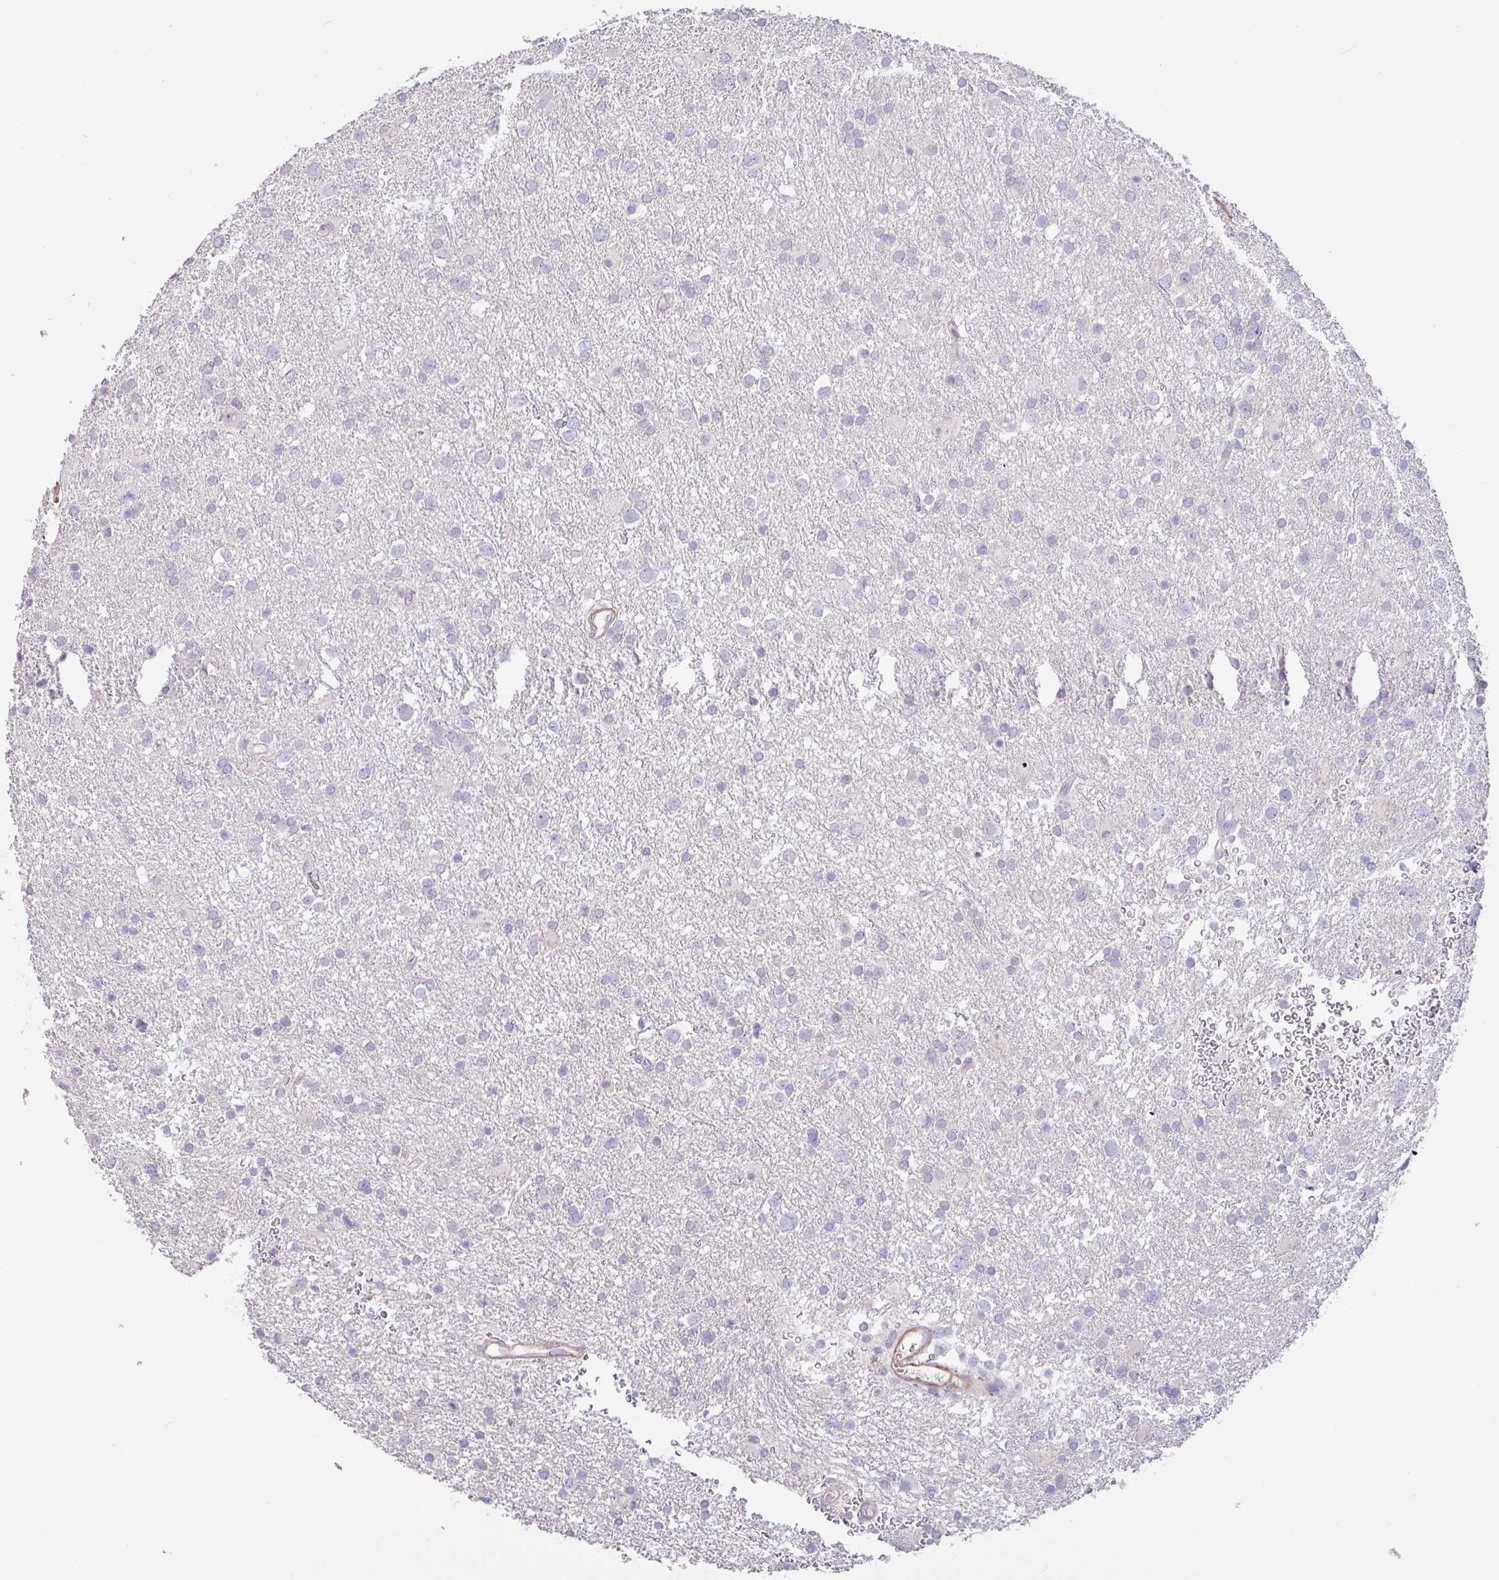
{"staining": {"intensity": "negative", "quantity": "none", "location": "none"}, "tissue": "glioma", "cell_type": "Tumor cells", "image_type": "cancer", "snomed": [{"axis": "morphology", "description": "Glioma, malignant, Low grade"}, {"axis": "topography", "description": "Brain"}], "caption": "This is a histopathology image of immunohistochemistry staining of low-grade glioma (malignant), which shows no expression in tumor cells.", "gene": "PYGM", "patient": {"sex": "female", "age": 32}}